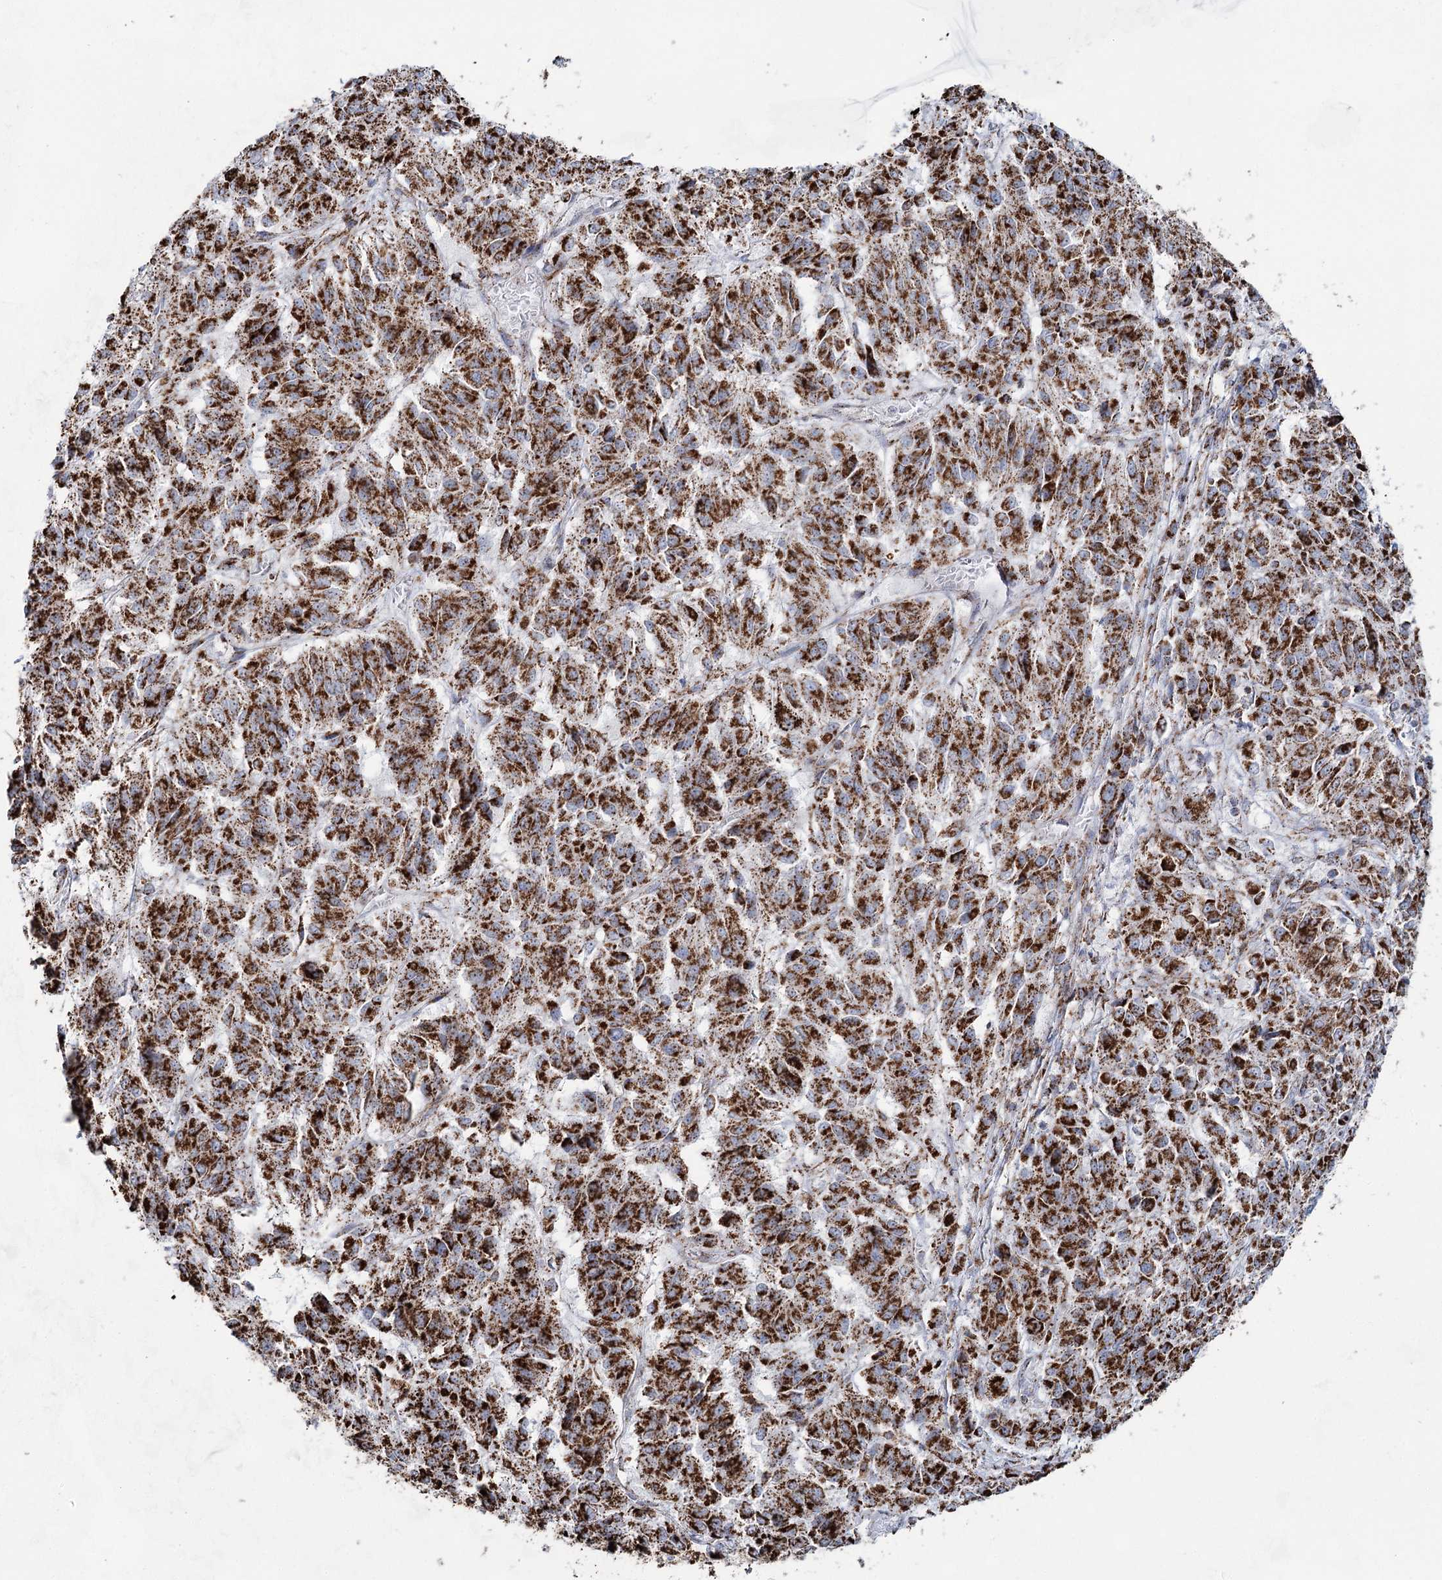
{"staining": {"intensity": "strong", "quantity": ">75%", "location": "cytoplasmic/membranous"}, "tissue": "melanoma", "cell_type": "Tumor cells", "image_type": "cancer", "snomed": [{"axis": "morphology", "description": "Malignant melanoma, Metastatic site"}, {"axis": "topography", "description": "Lung"}], "caption": "High-power microscopy captured an immunohistochemistry image of melanoma, revealing strong cytoplasmic/membranous staining in approximately >75% of tumor cells.", "gene": "CWF19L1", "patient": {"sex": "male", "age": 64}}